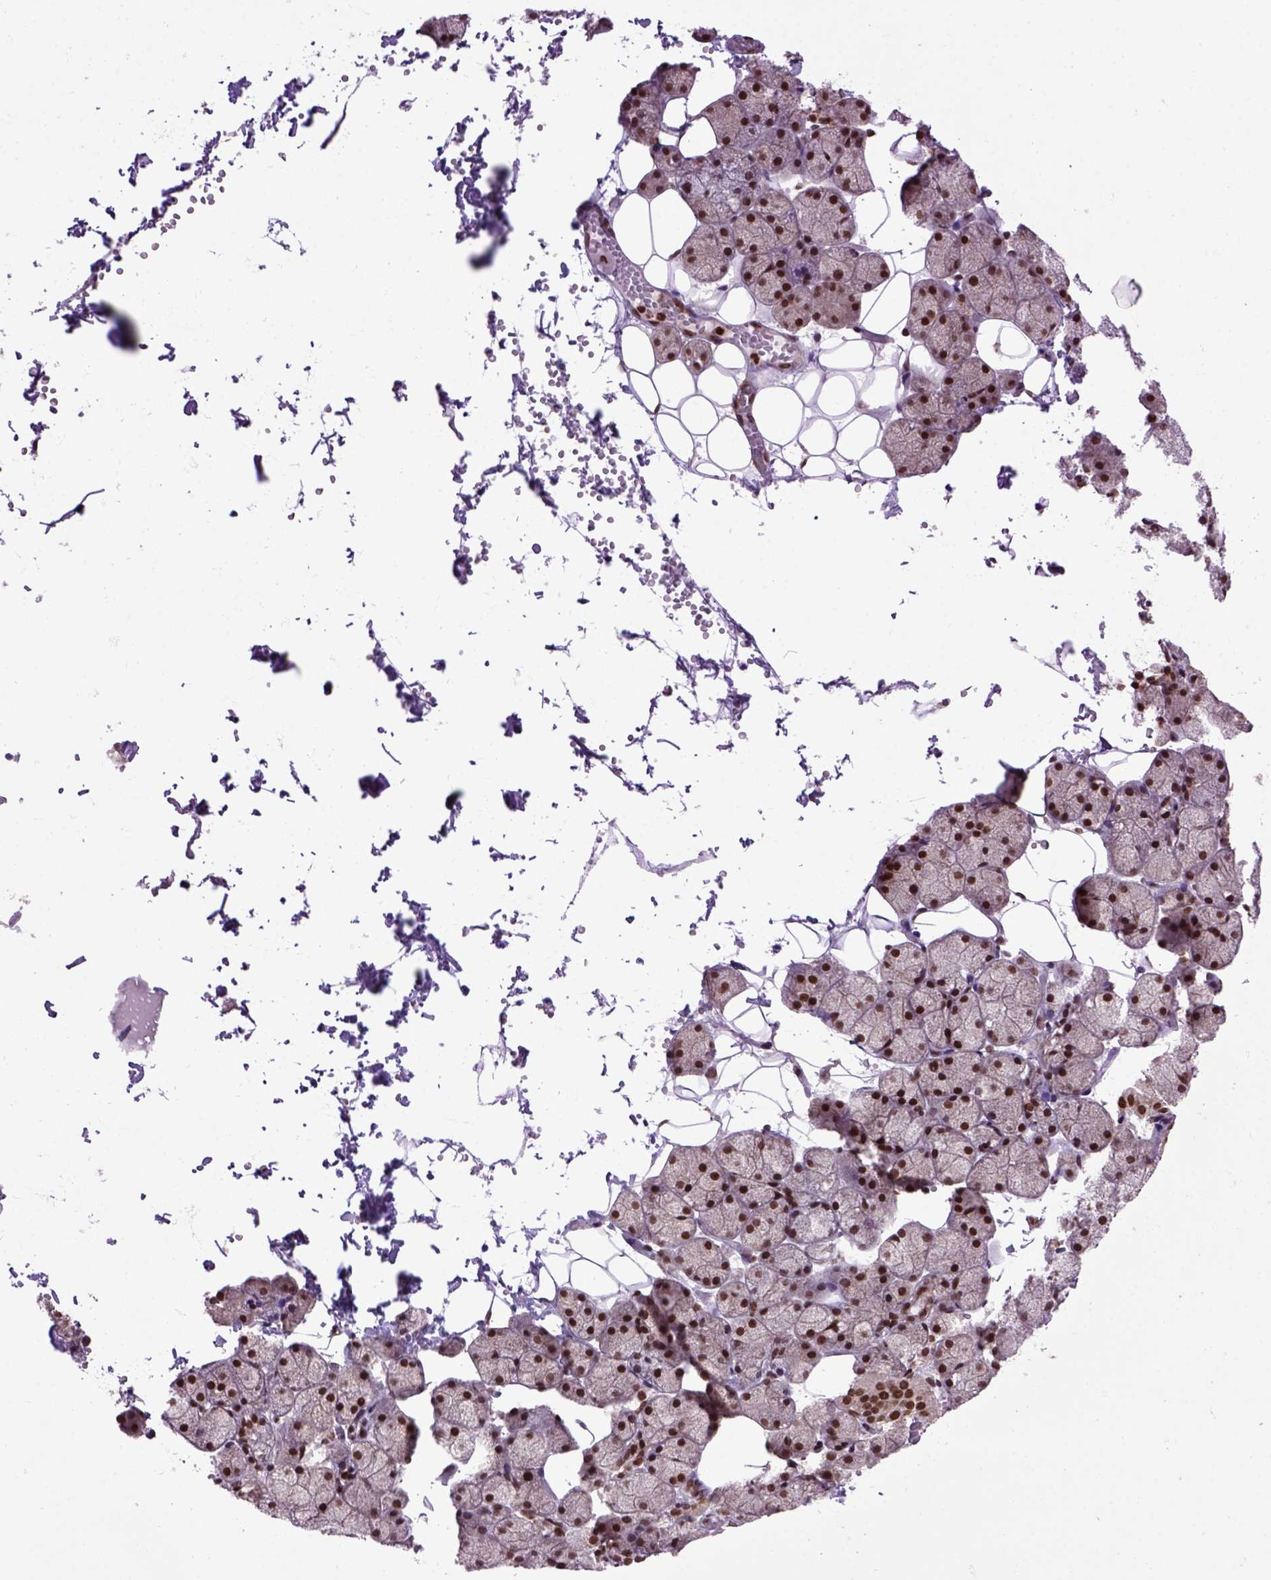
{"staining": {"intensity": "strong", "quantity": ">75%", "location": "nuclear"}, "tissue": "salivary gland", "cell_type": "Glandular cells", "image_type": "normal", "snomed": [{"axis": "morphology", "description": "Normal tissue, NOS"}, {"axis": "topography", "description": "Salivary gland"}], "caption": "Approximately >75% of glandular cells in normal salivary gland display strong nuclear protein staining as visualized by brown immunohistochemical staining.", "gene": "CELF1", "patient": {"sex": "male", "age": 38}}